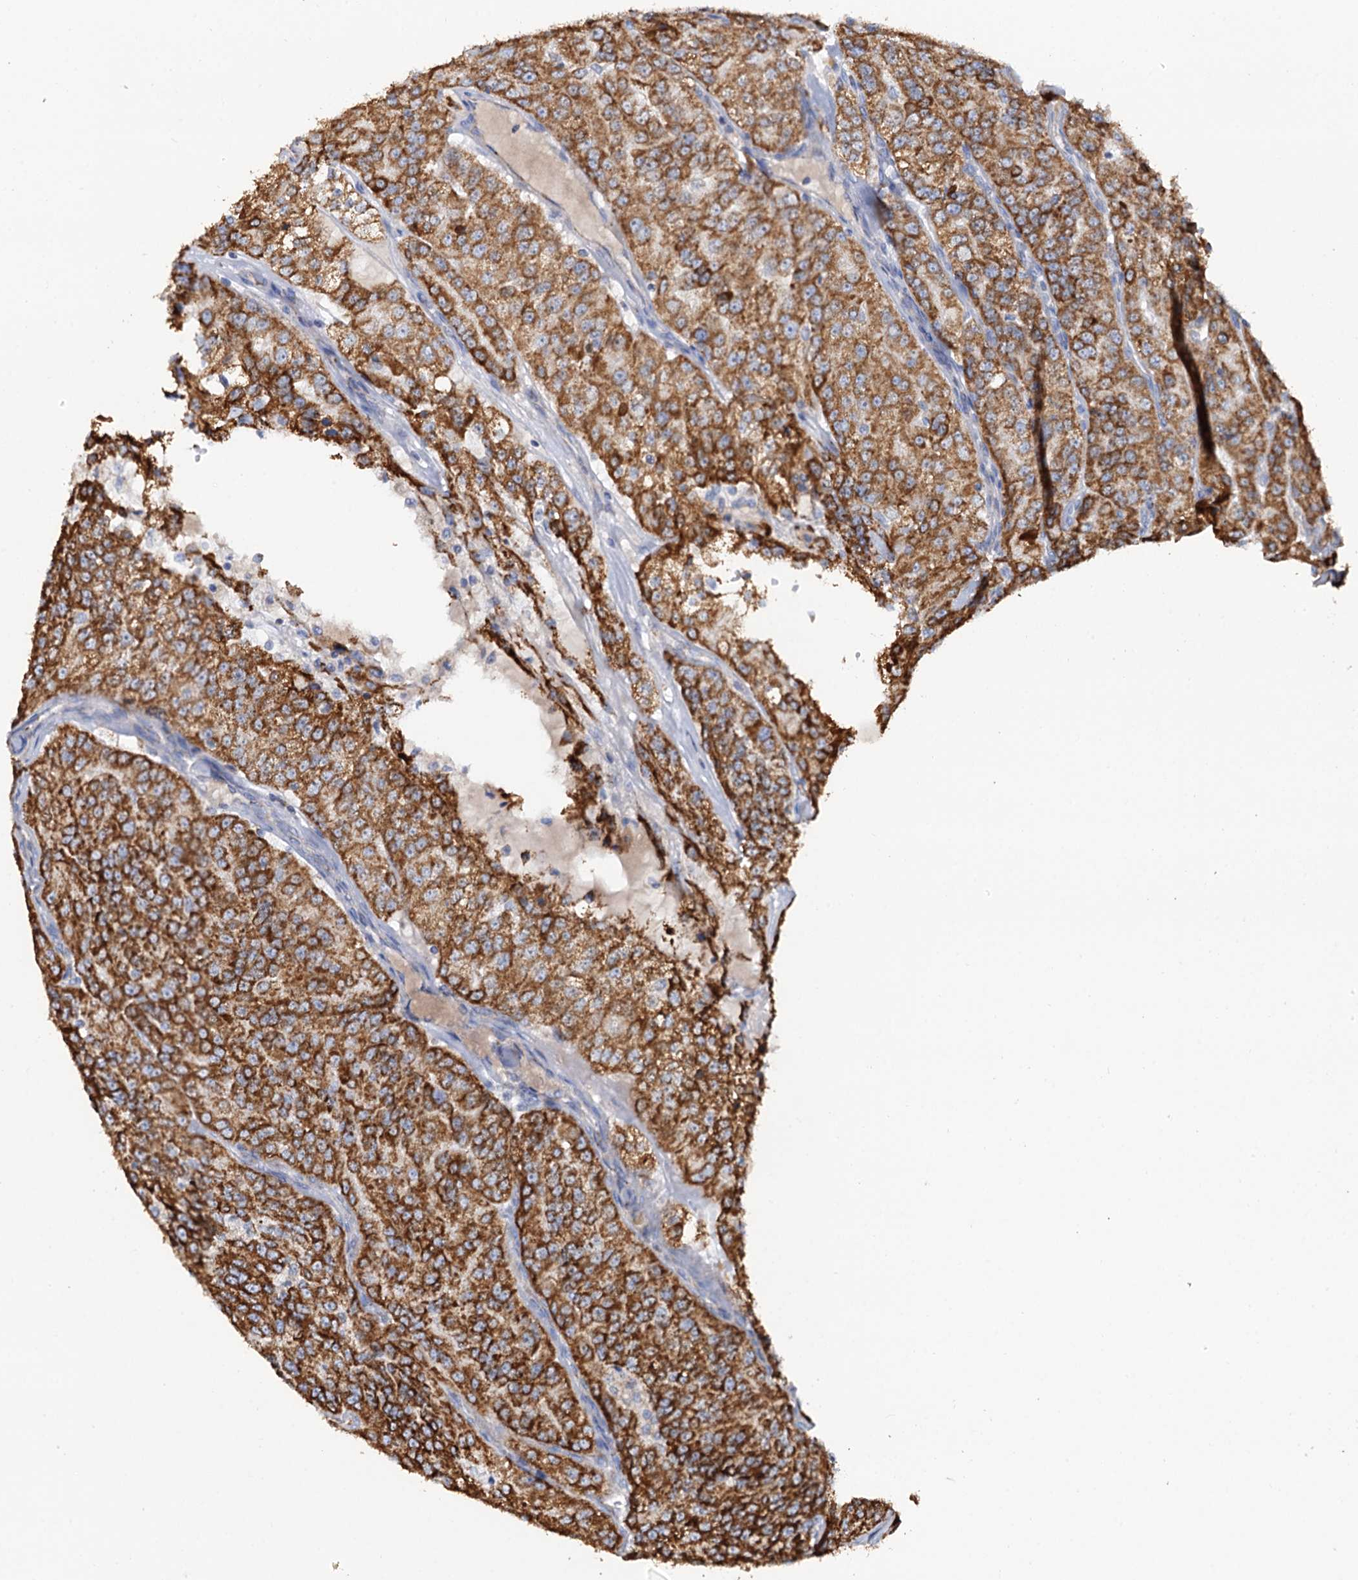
{"staining": {"intensity": "strong", "quantity": ">75%", "location": "cytoplasmic/membranous"}, "tissue": "renal cancer", "cell_type": "Tumor cells", "image_type": "cancer", "snomed": [{"axis": "morphology", "description": "Adenocarcinoma, NOS"}, {"axis": "topography", "description": "Kidney"}], "caption": "Protein staining of renal cancer (adenocarcinoma) tissue reveals strong cytoplasmic/membranous staining in about >75% of tumor cells. The staining was performed using DAB (3,3'-diaminobenzidine), with brown indicating positive protein expression. Nuclei are stained blue with hematoxylin.", "gene": "C2CD3", "patient": {"sex": "female", "age": 63}}